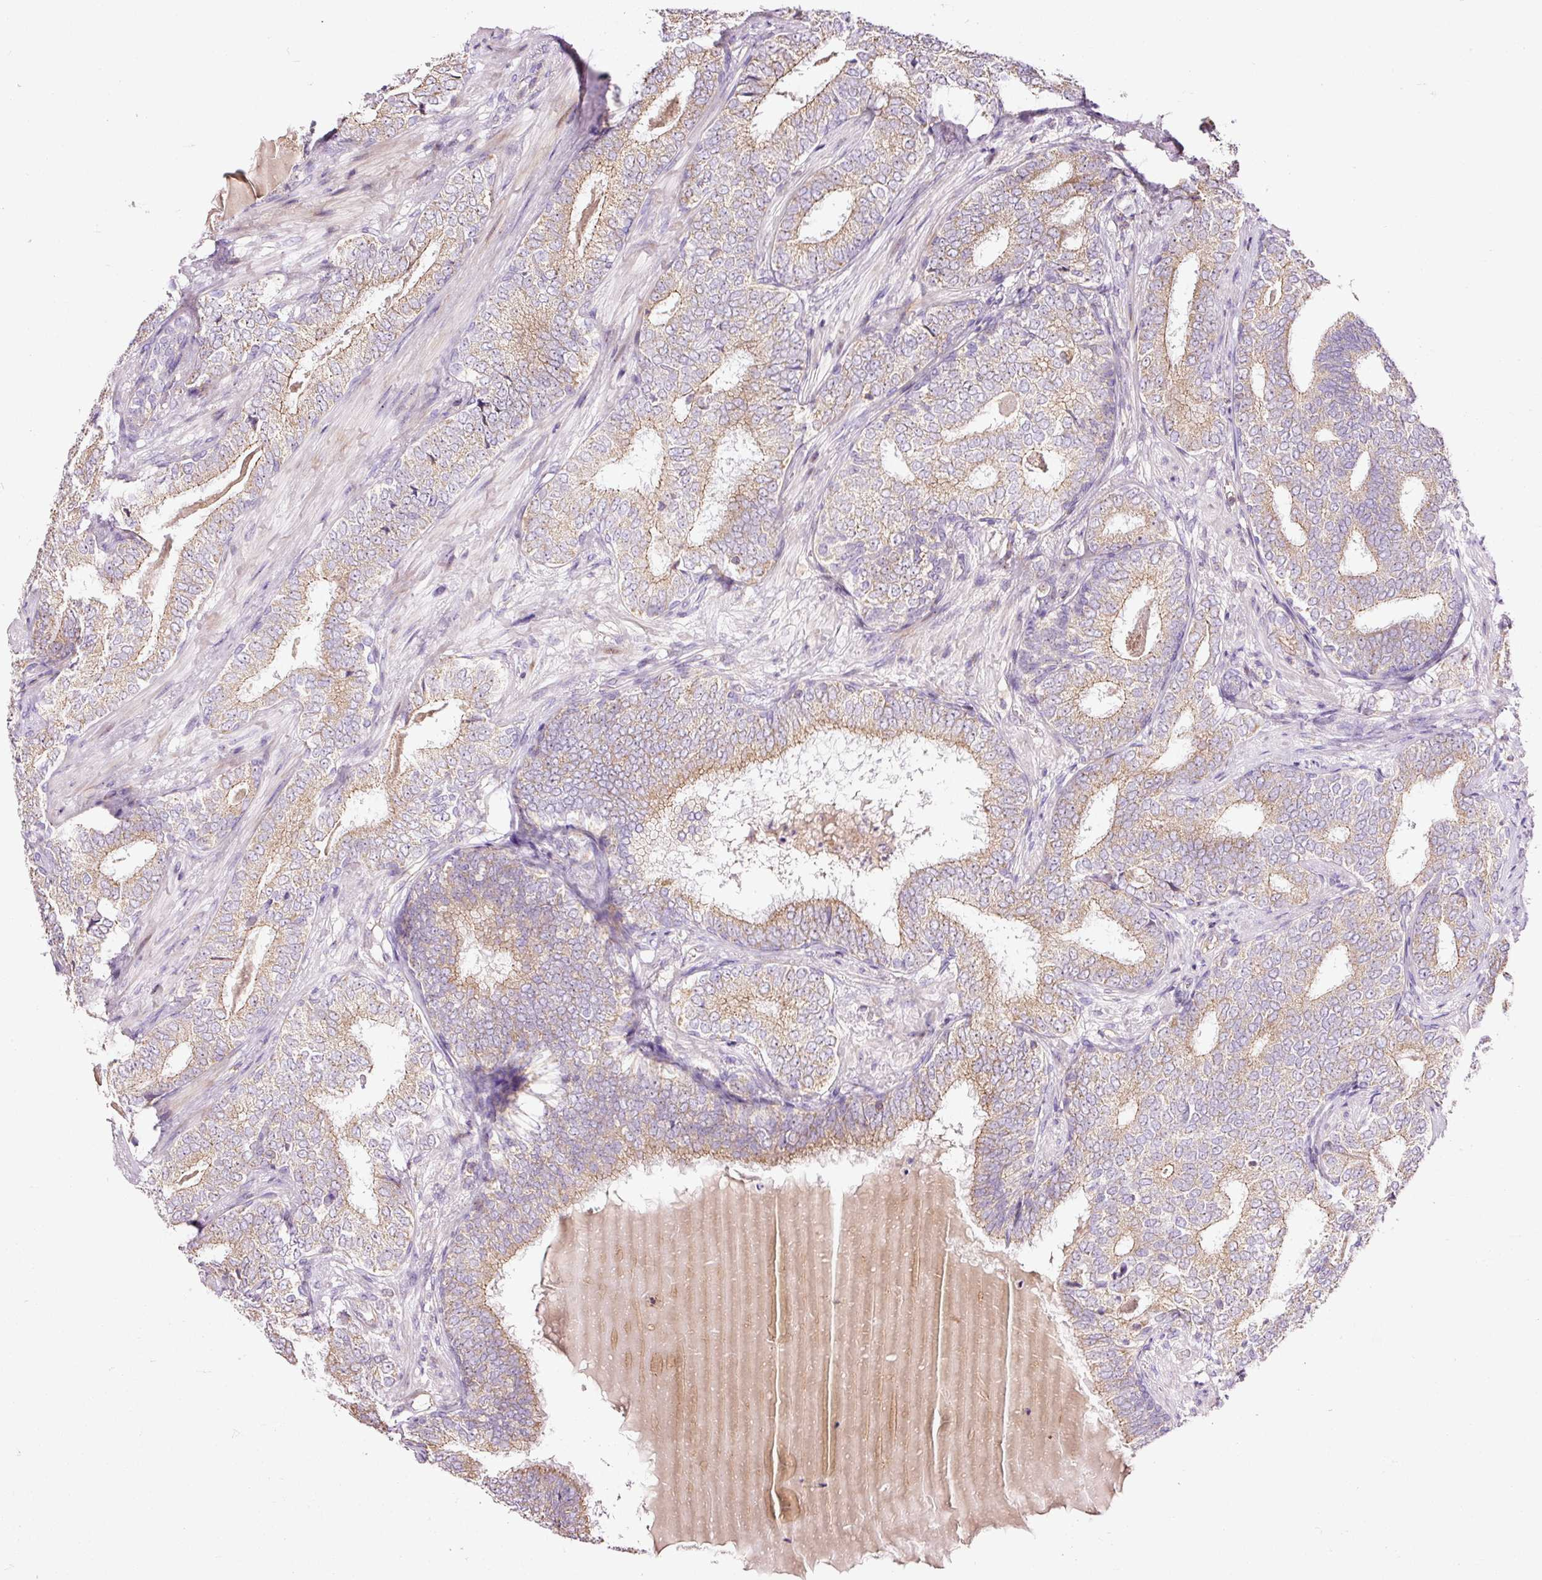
{"staining": {"intensity": "weak", "quantity": ">75%", "location": "cytoplasmic/membranous"}, "tissue": "prostate cancer", "cell_type": "Tumor cells", "image_type": "cancer", "snomed": [{"axis": "morphology", "description": "Adenocarcinoma, High grade"}, {"axis": "topography", "description": "Prostate"}], "caption": "Prostate cancer (high-grade adenocarcinoma) tissue exhibits weak cytoplasmic/membranous positivity in about >75% of tumor cells (DAB IHC, brown staining for protein, blue staining for nuclei).", "gene": "BOLA3", "patient": {"sex": "male", "age": 72}}